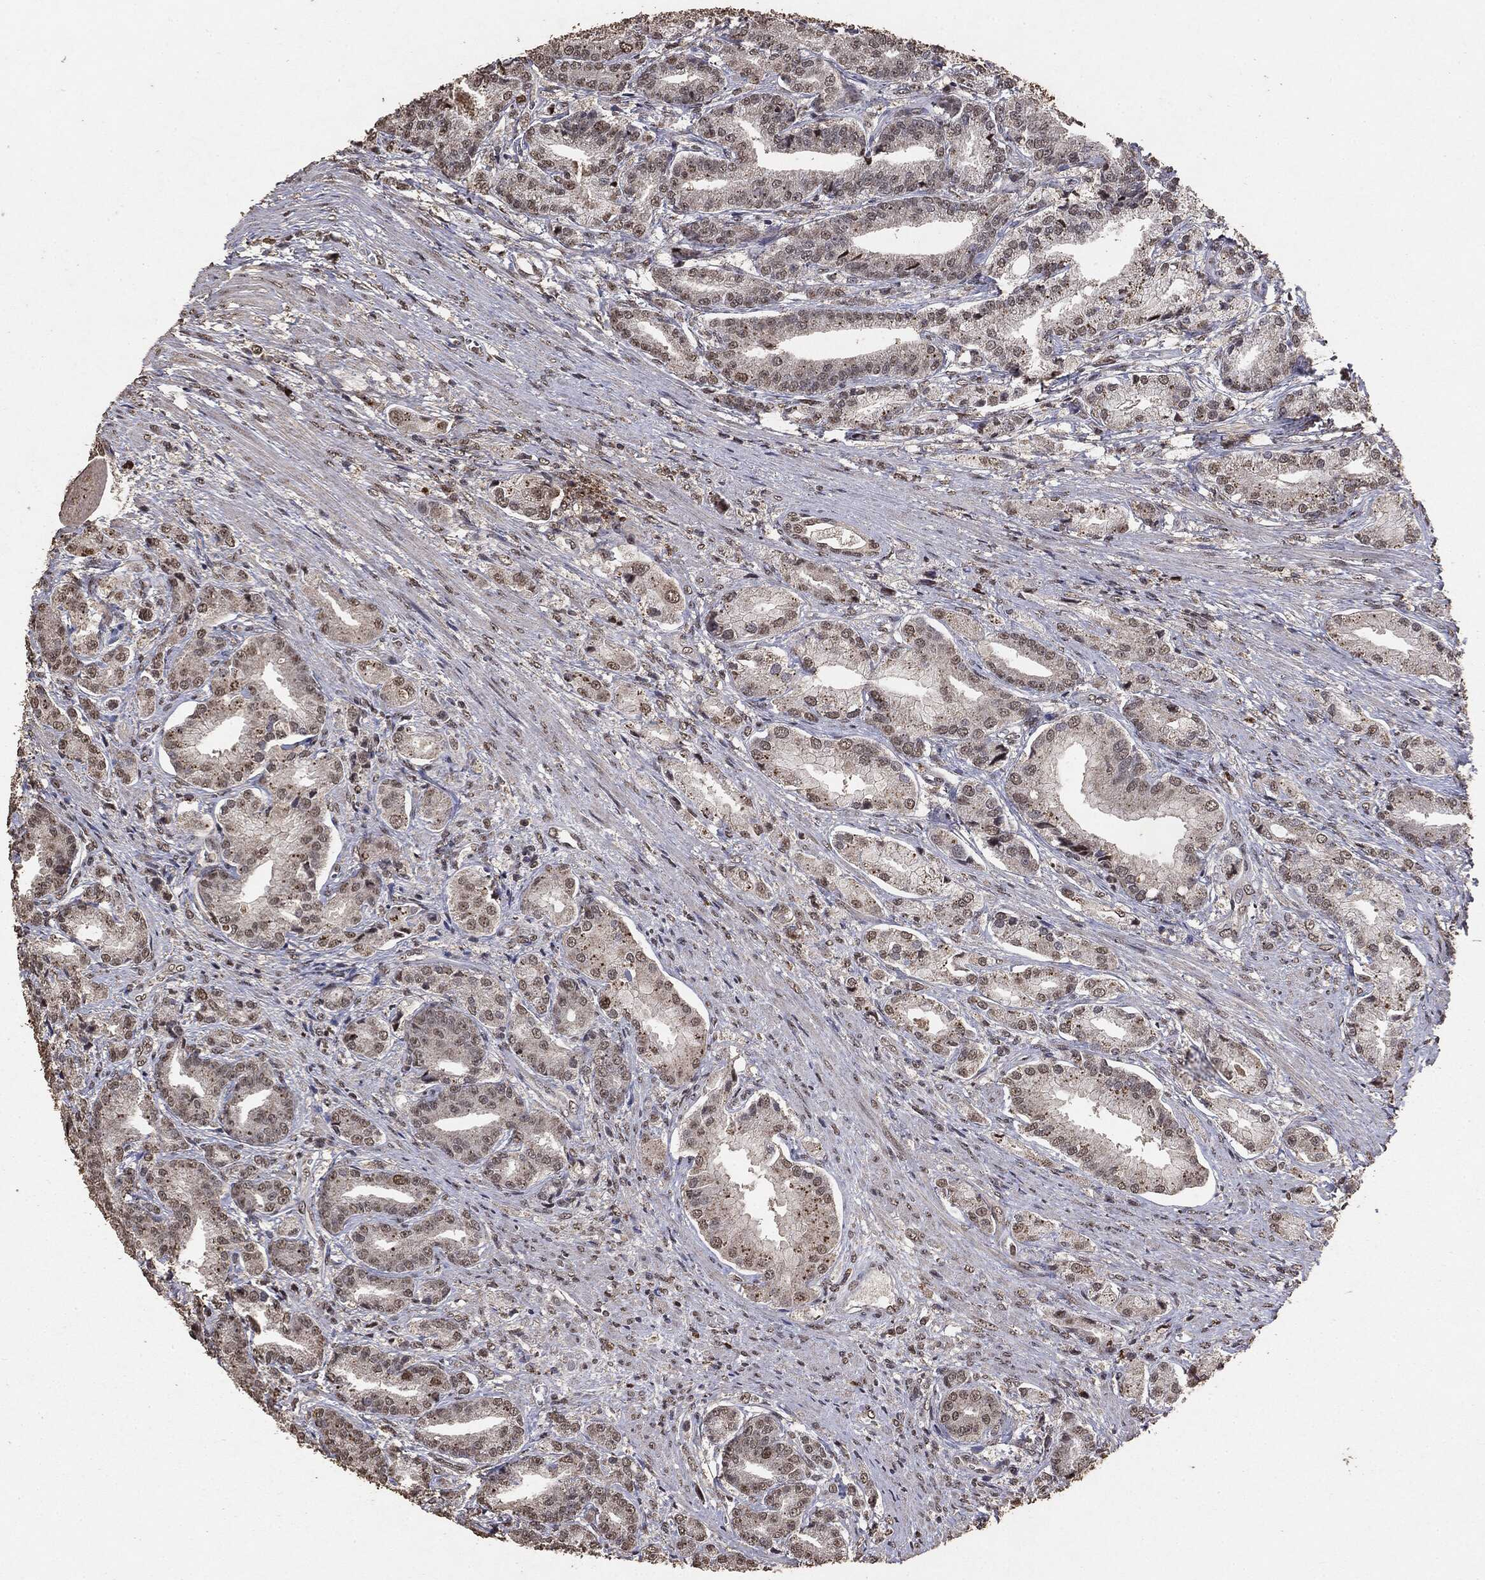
{"staining": {"intensity": "weak", "quantity": "<25%", "location": "nuclear"}, "tissue": "prostate cancer", "cell_type": "Tumor cells", "image_type": "cancer", "snomed": [{"axis": "morphology", "description": "Adenocarcinoma, High grade"}, {"axis": "topography", "description": "Prostate and seminal vesicle, NOS"}], "caption": "High magnification brightfield microscopy of prostate cancer (high-grade adenocarcinoma) stained with DAB (3,3'-diaminobenzidine) (brown) and counterstained with hematoxylin (blue): tumor cells show no significant positivity.", "gene": "RAD18", "patient": {"sex": "male", "age": 61}}